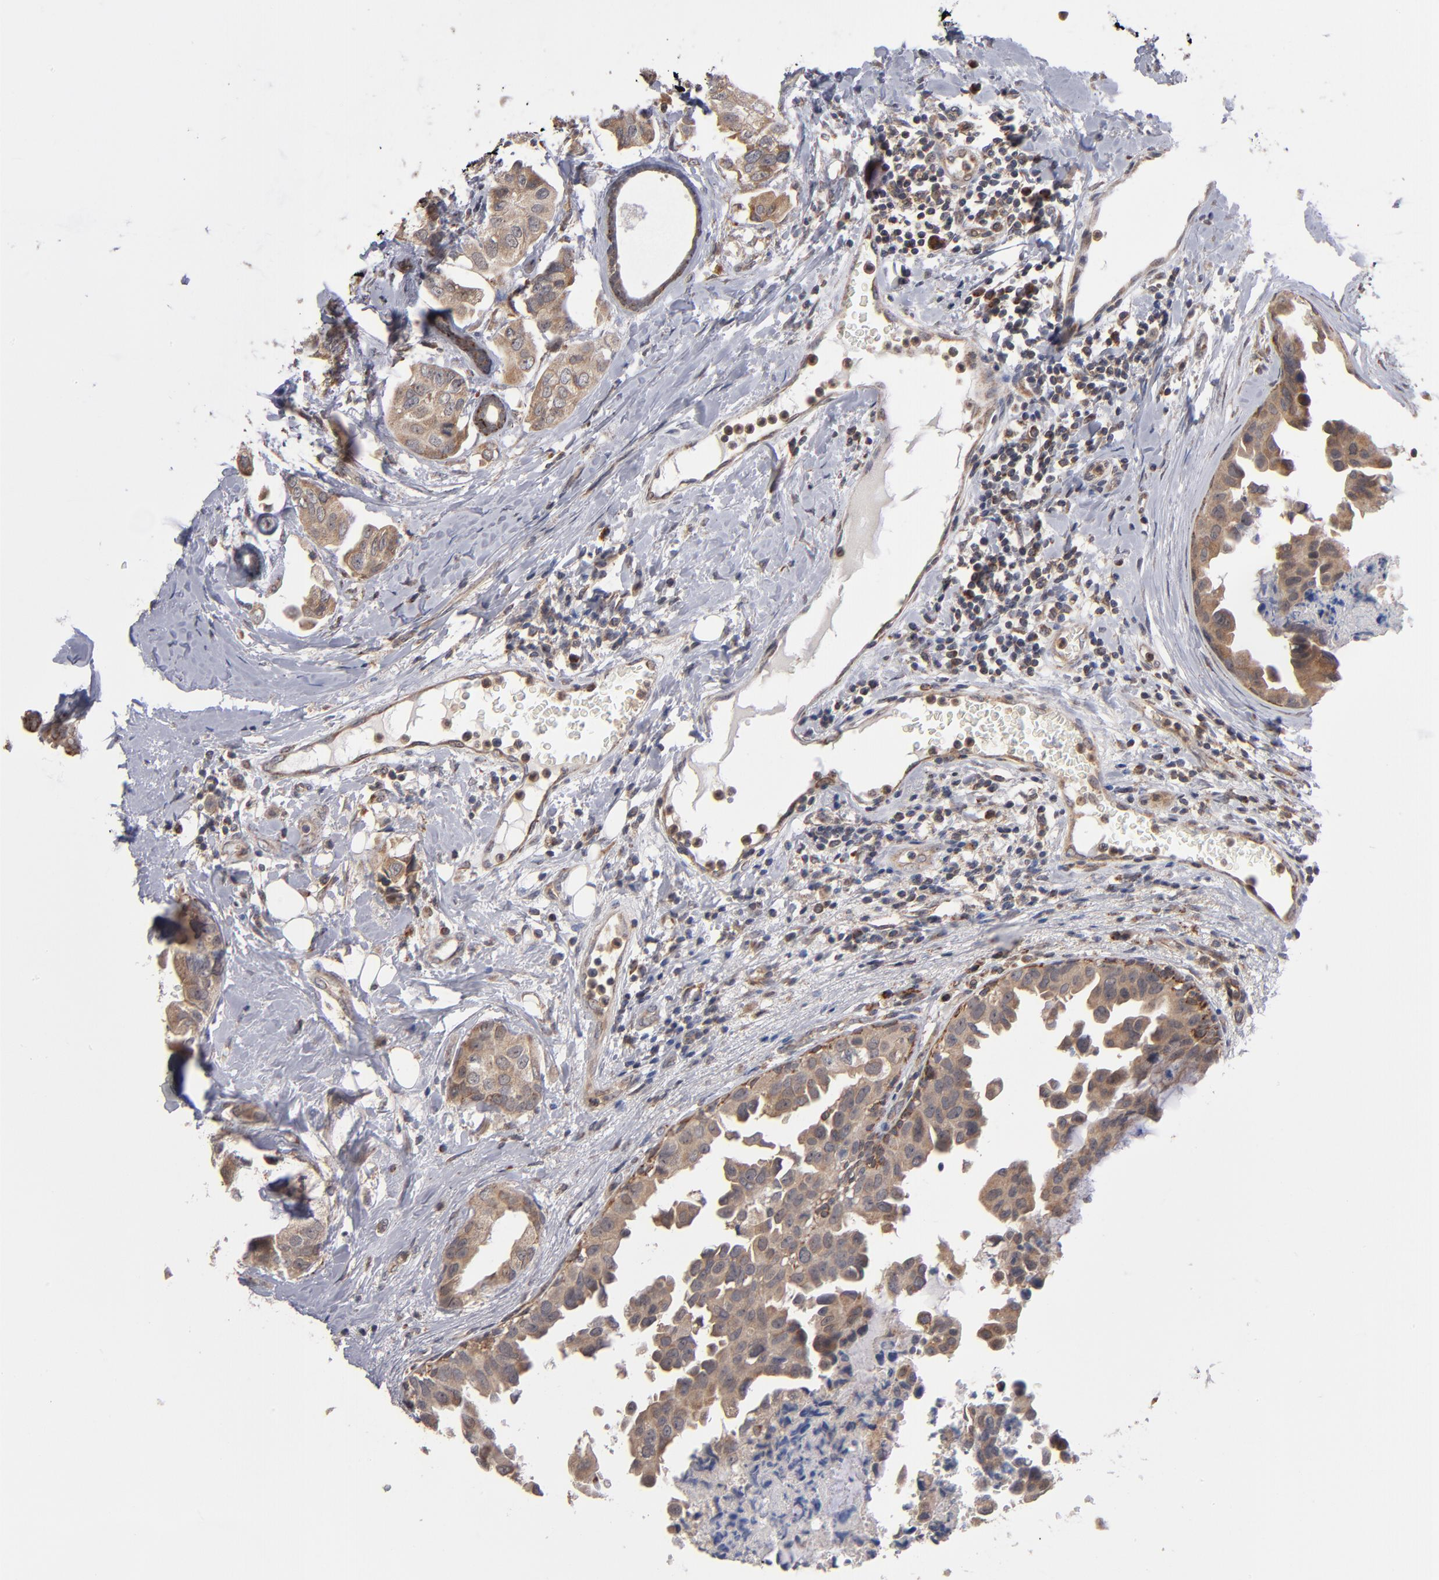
{"staining": {"intensity": "moderate", "quantity": ">75%", "location": "cytoplasmic/membranous"}, "tissue": "breast cancer", "cell_type": "Tumor cells", "image_type": "cancer", "snomed": [{"axis": "morphology", "description": "Duct carcinoma"}, {"axis": "topography", "description": "Breast"}], "caption": "The photomicrograph displays a brown stain indicating the presence of a protein in the cytoplasmic/membranous of tumor cells in breast cancer (invasive ductal carcinoma).", "gene": "MIPOL1", "patient": {"sex": "female", "age": 40}}